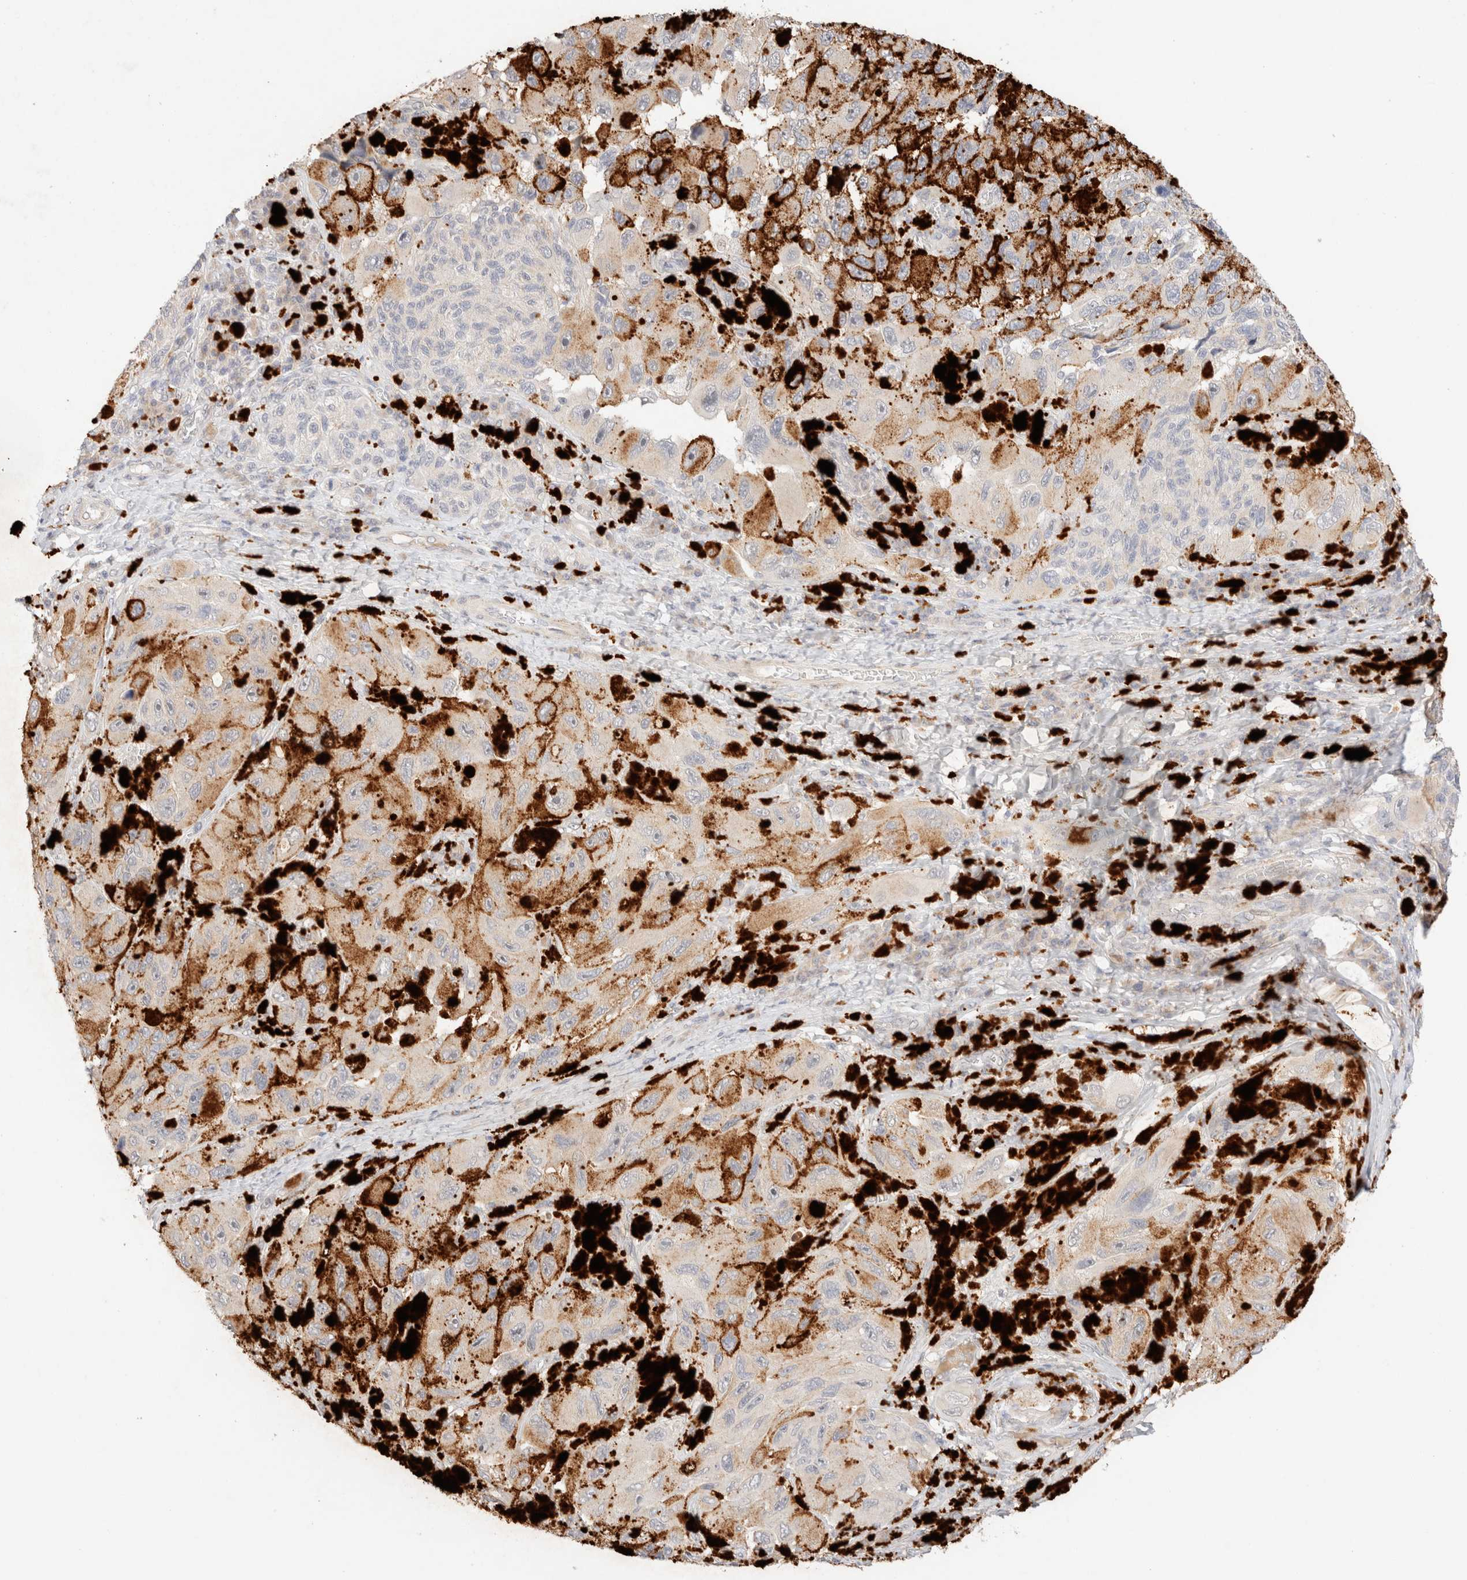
{"staining": {"intensity": "negative", "quantity": "none", "location": "none"}, "tissue": "melanoma", "cell_type": "Tumor cells", "image_type": "cancer", "snomed": [{"axis": "morphology", "description": "Malignant melanoma, NOS"}, {"axis": "topography", "description": "Skin"}], "caption": "Tumor cells are negative for protein expression in human melanoma.", "gene": "SNTB1", "patient": {"sex": "female", "age": 73}}